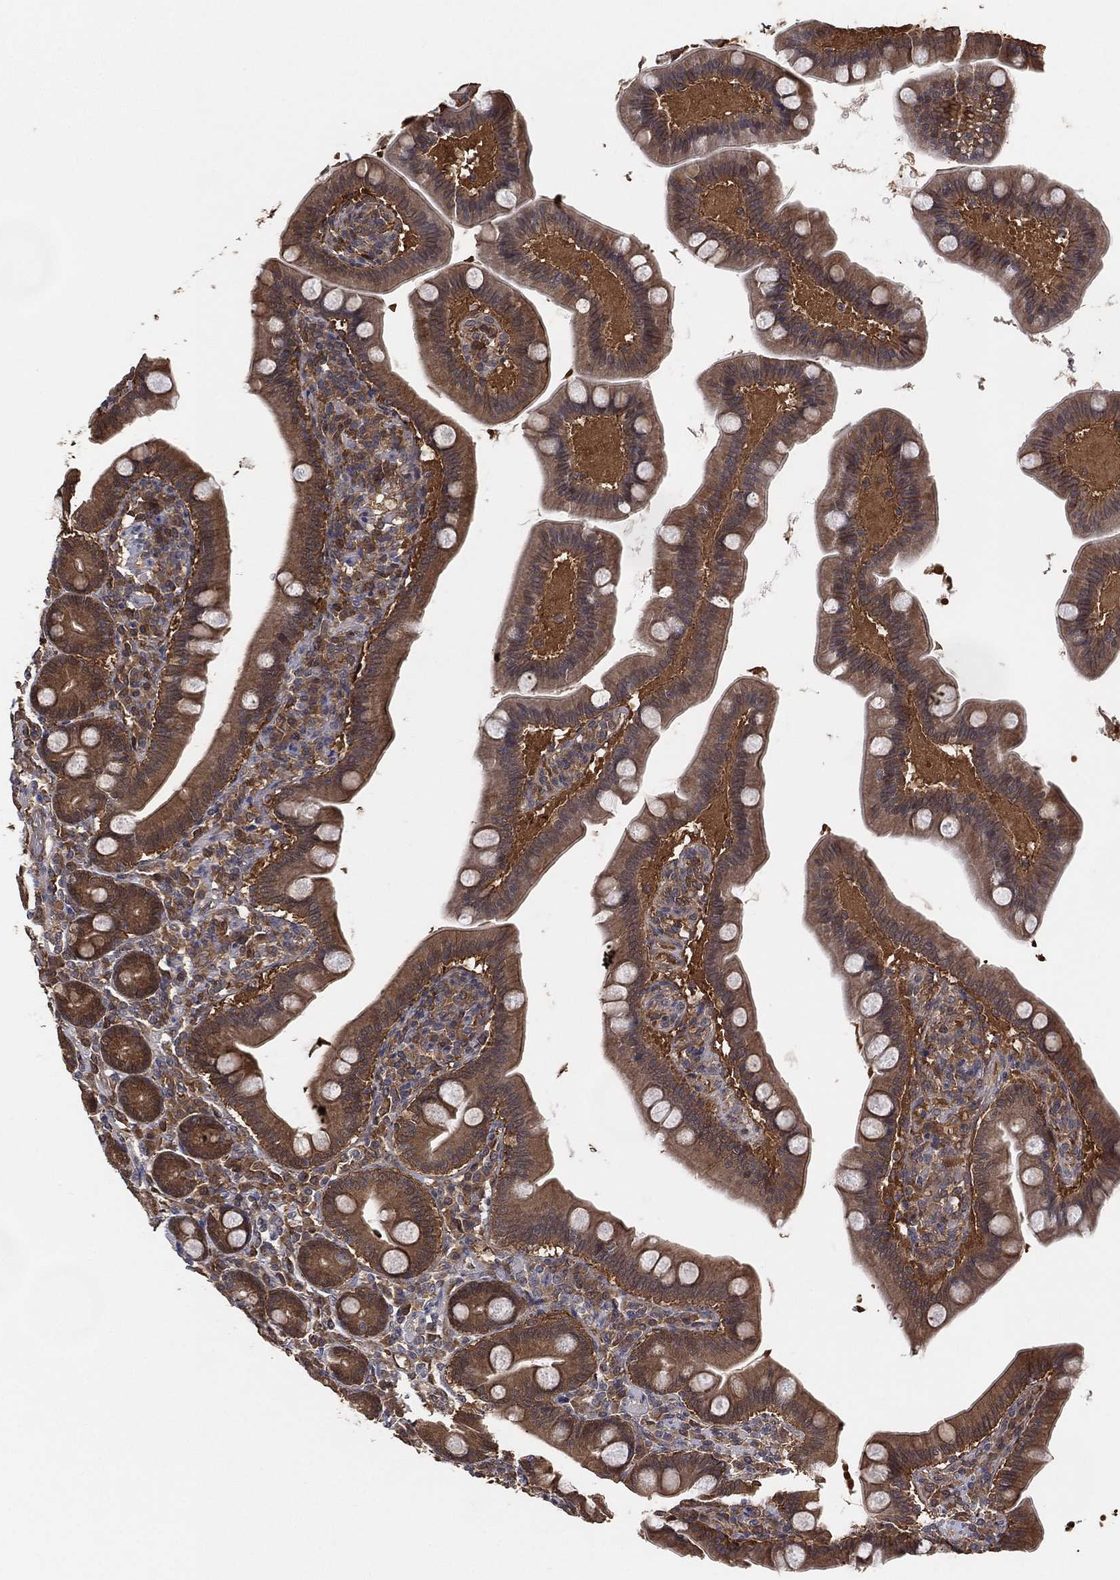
{"staining": {"intensity": "moderate", "quantity": "25%-75%", "location": "cytoplasmic/membranous"}, "tissue": "small intestine", "cell_type": "Glandular cells", "image_type": "normal", "snomed": [{"axis": "morphology", "description": "Normal tissue, NOS"}, {"axis": "topography", "description": "Small intestine"}], "caption": "Immunohistochemistry (DAB (3,3'-diaminobenzidine)) staining of benign small intestine exhibits moderate cytoplasmic/membranous protein staining in about 25%-75% of glandular cells. (DAB IHC with brightfield microscopy, high magnification).", "gene": "PSMG4", "patient": {"sex": "male", "age": 66}}